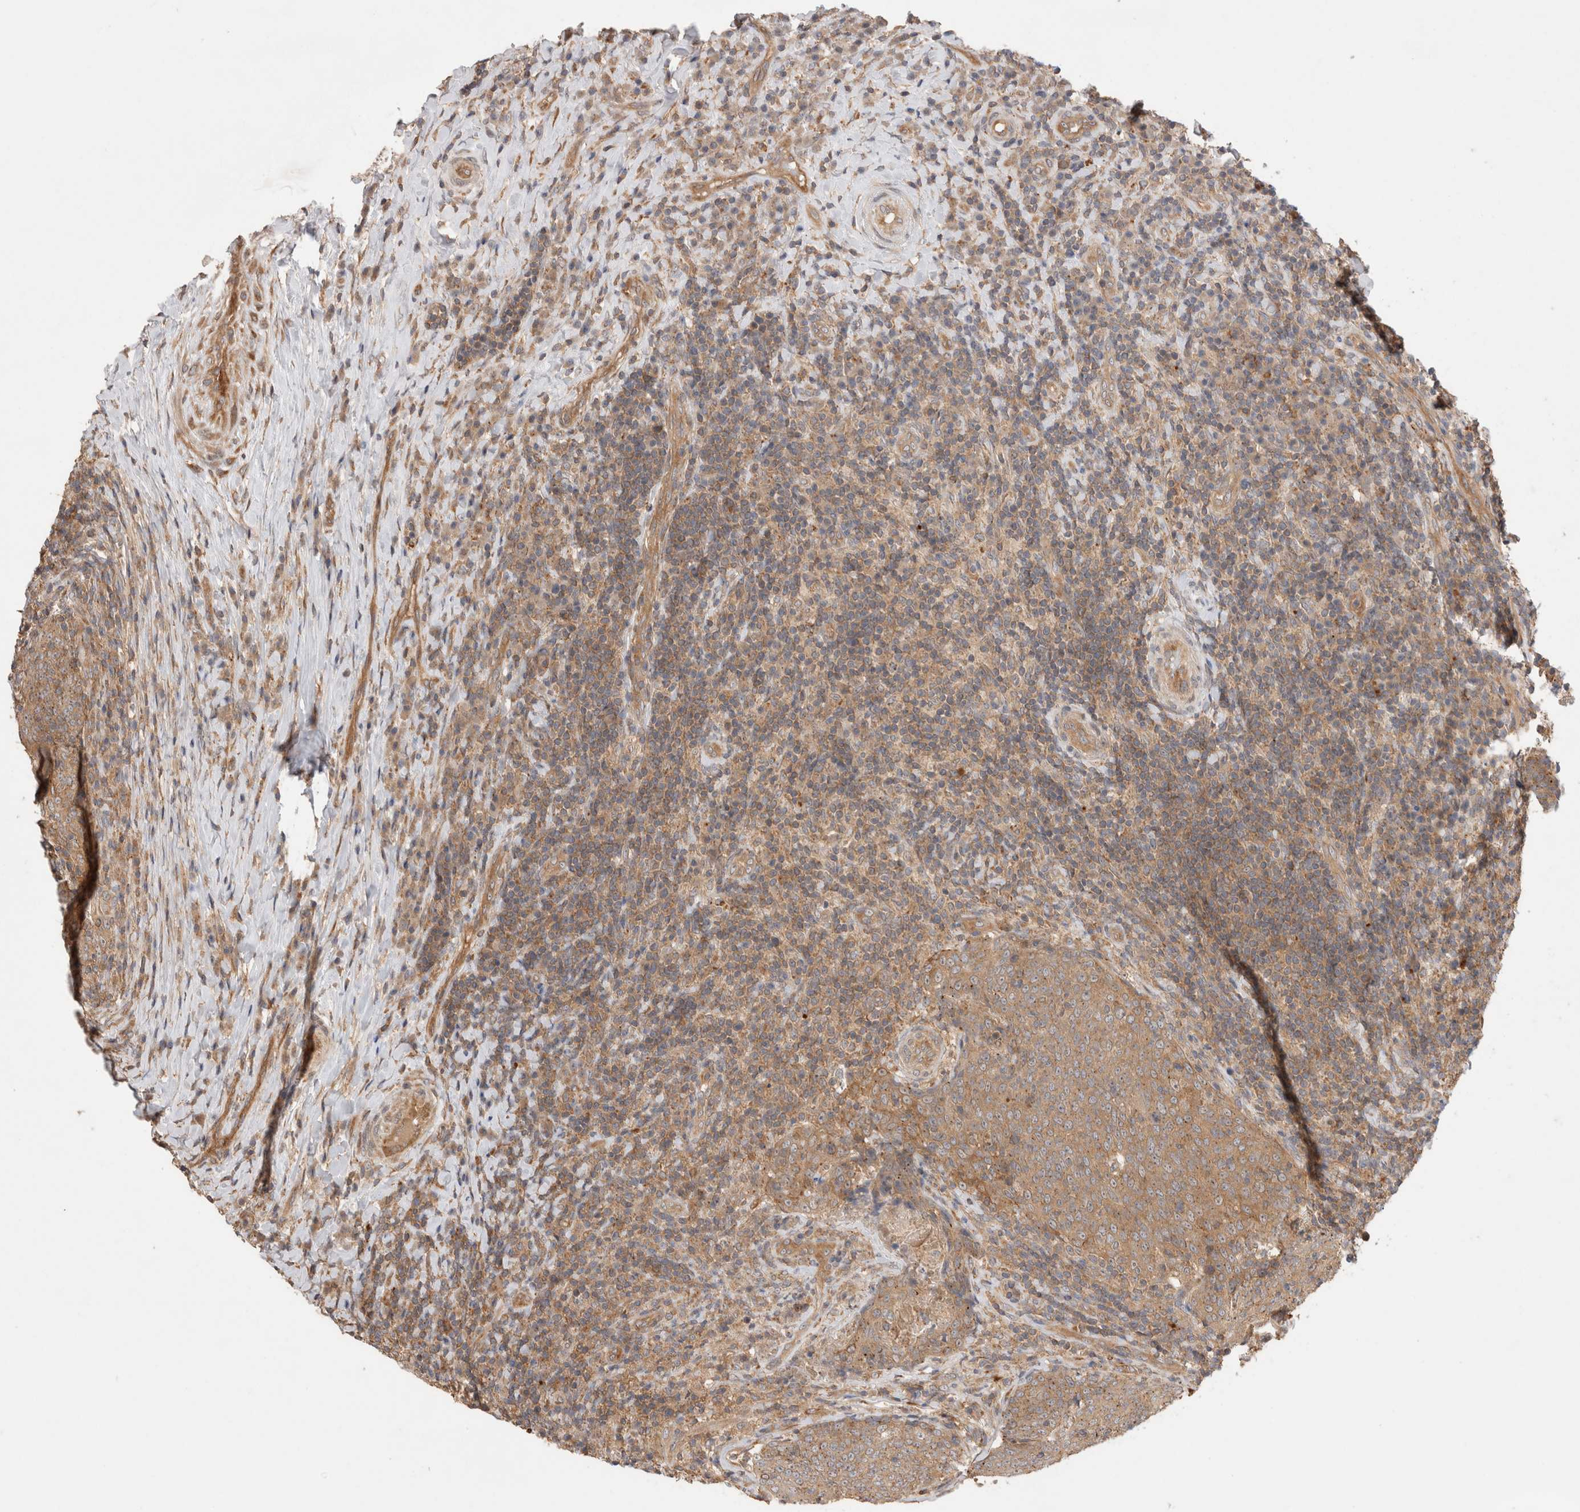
{"staining": {"intensity": "moderate", "quantity": ">75%", "location": "cytoplasmic/membranous"}, "tissue": "head and neck cancer", "cell_type": "Tumor cells", "image_type": "cancer", "snomed": [{"axis": "morphology", "description": "Squamous cell carcinoma, NOS"}, {"axis": "morphology", "description": "Squamous cell carcinoma, metastatic, NOS"}, {"axis": "topography", "description": "Lymph node"}, {"axis": "topography", "description": "Head-Neck"}], "caption": "Immunohistochemical staining of human head and neck cancer demonstrates medium levels of moderate cytoplasmic/membranous protein expression in about >75% of tumor cells.", "gene": "VPS28", "patient": {"sex": "male", "age": 62}}